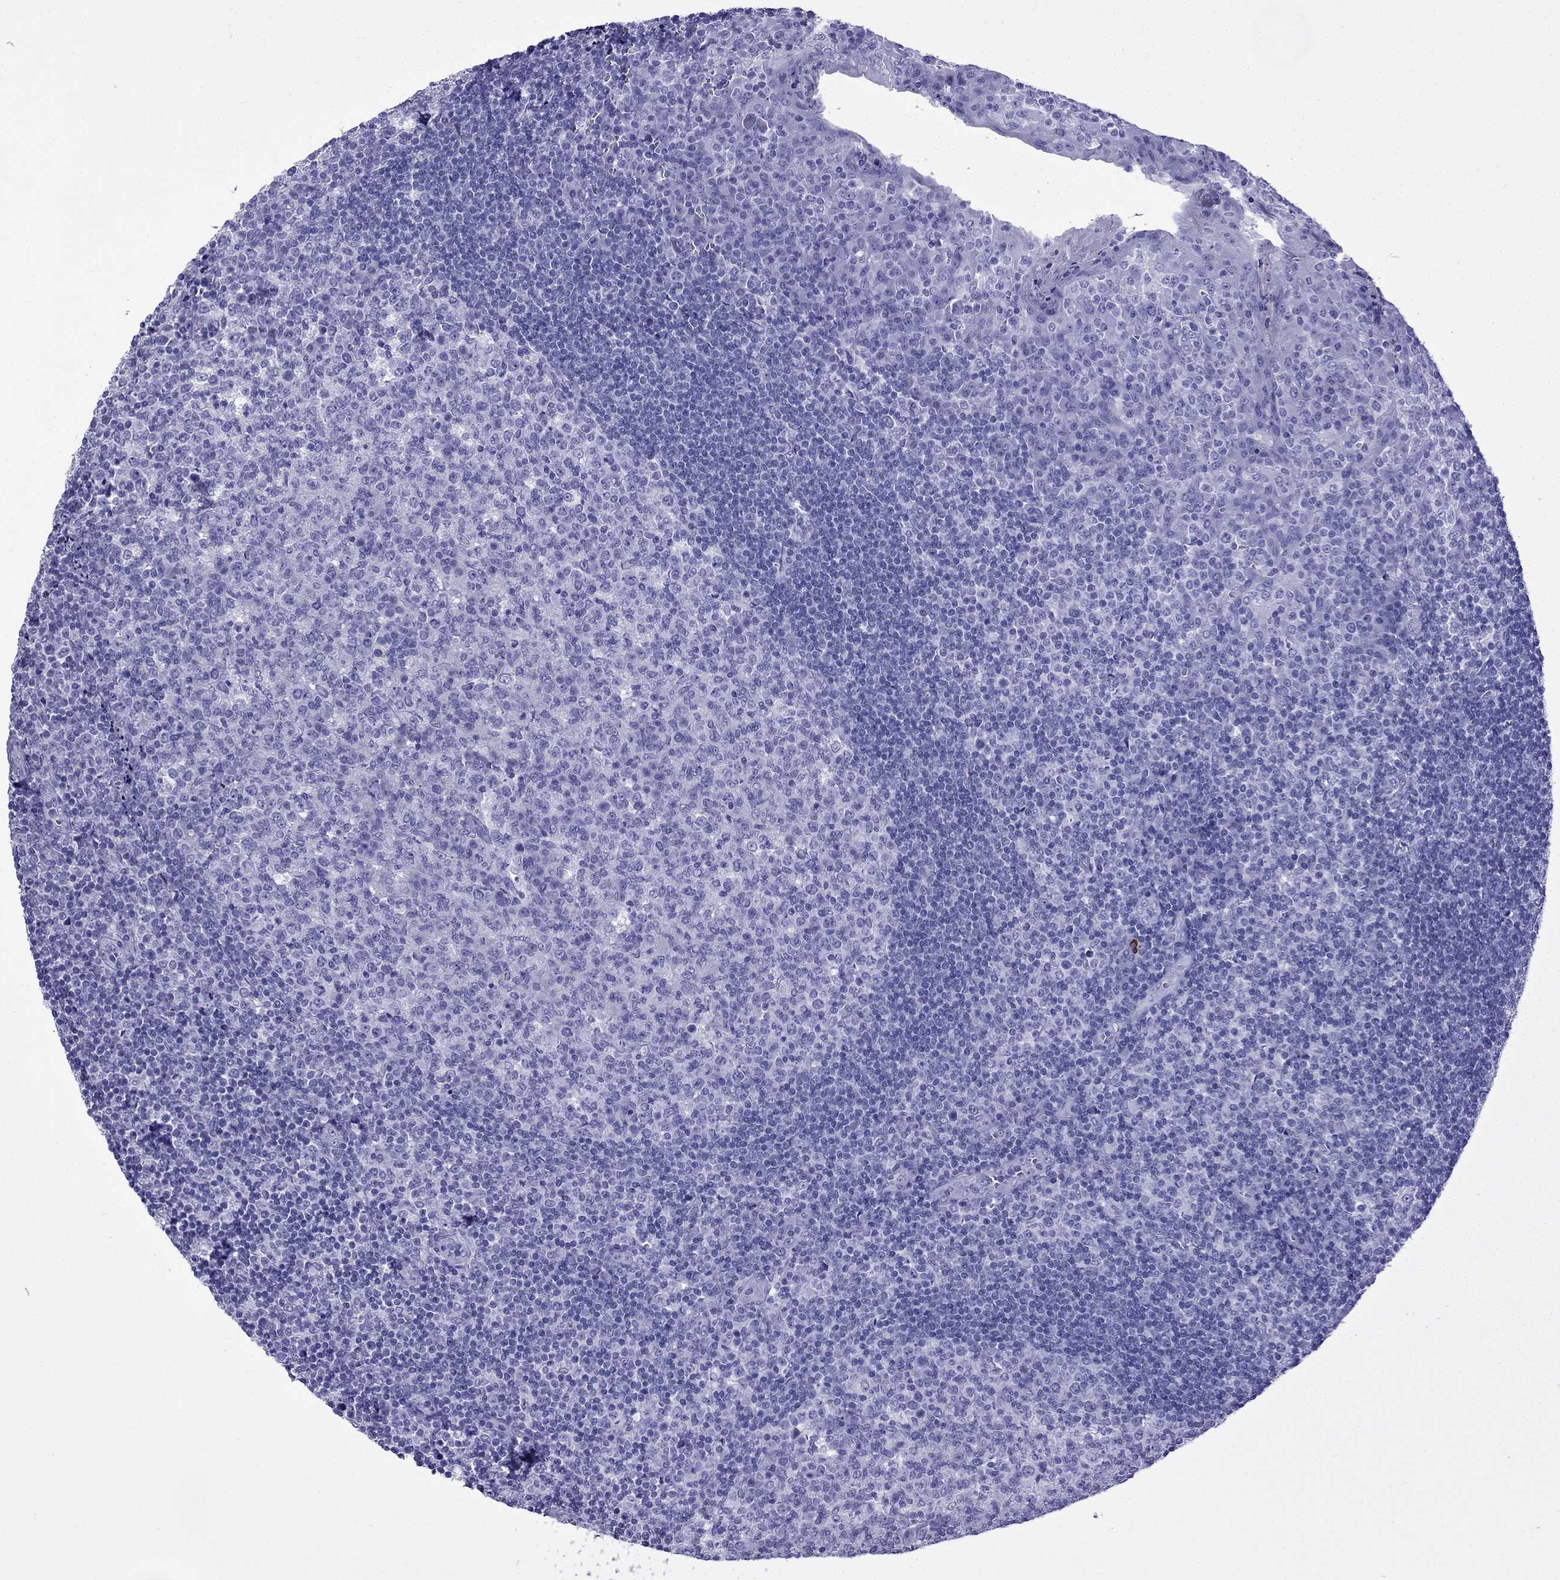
{"staining": {"intensity": "negative", "quantity": "none", "location": "none"}, "tissue": "tonsil", "cell_type": "Germinal center cells", "image_type": "normal", "snomed": [{"axis": "morphology", "description": "Normal tissue, NOS"}, {"axis": "topography", "description": "Tonsil"}], "caption": "This is an immunohistochemistry (IHC) photomicrograph of unremarkable tonsil. There is no expression in germinal center cells.", "gene": "ARR3", "patient": {"sex": "female", "age": 13}}